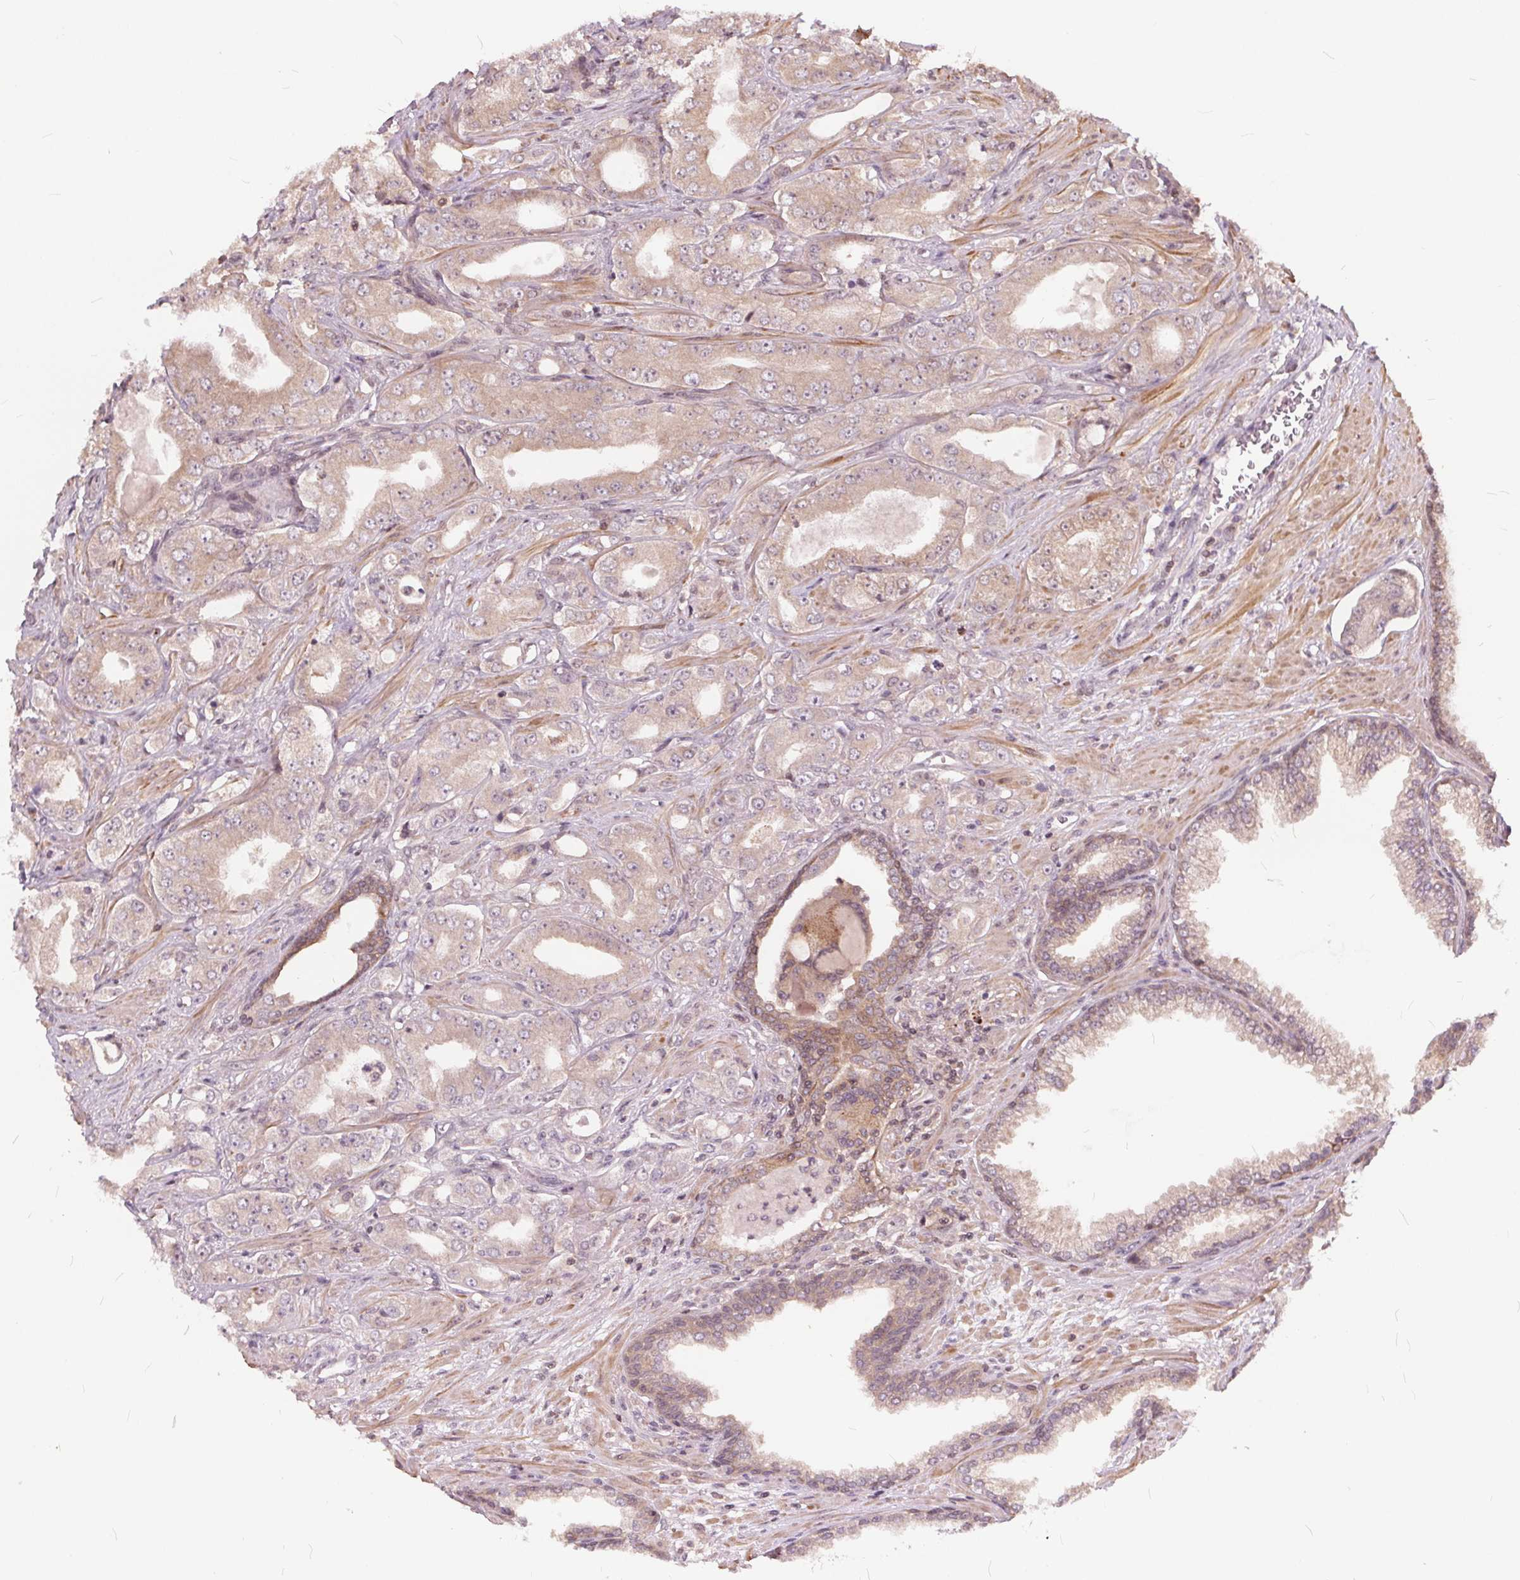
{"staining": {"intensity": "weak", "quantity": "<25%", "location": "cytoplasmic/membranous"}, "tissue": "prostate cancer", "cell_type": "Tumor cells", "image_type": "cancer", "snomed": [{"axis": "morphology", "description": "Adenocarcinoma, Low grade"}, {"axis": "topography", "description": "Prostate"}], "caption": "High magnification brightfield microscopy of prostate cancer (adenocarcinoma (low-grade)) stained with DAB (brown) and counterstained with hematoxylin (blue): tumor cells show no significant staining. The staining was performed using DAB to visualize the protein expression in brown, while the nuclei were stained in blue with hematoxylin (Magnification: 20x).", "gene": "HIF1AN", "patient": {"sex": "male", "age": 60}}